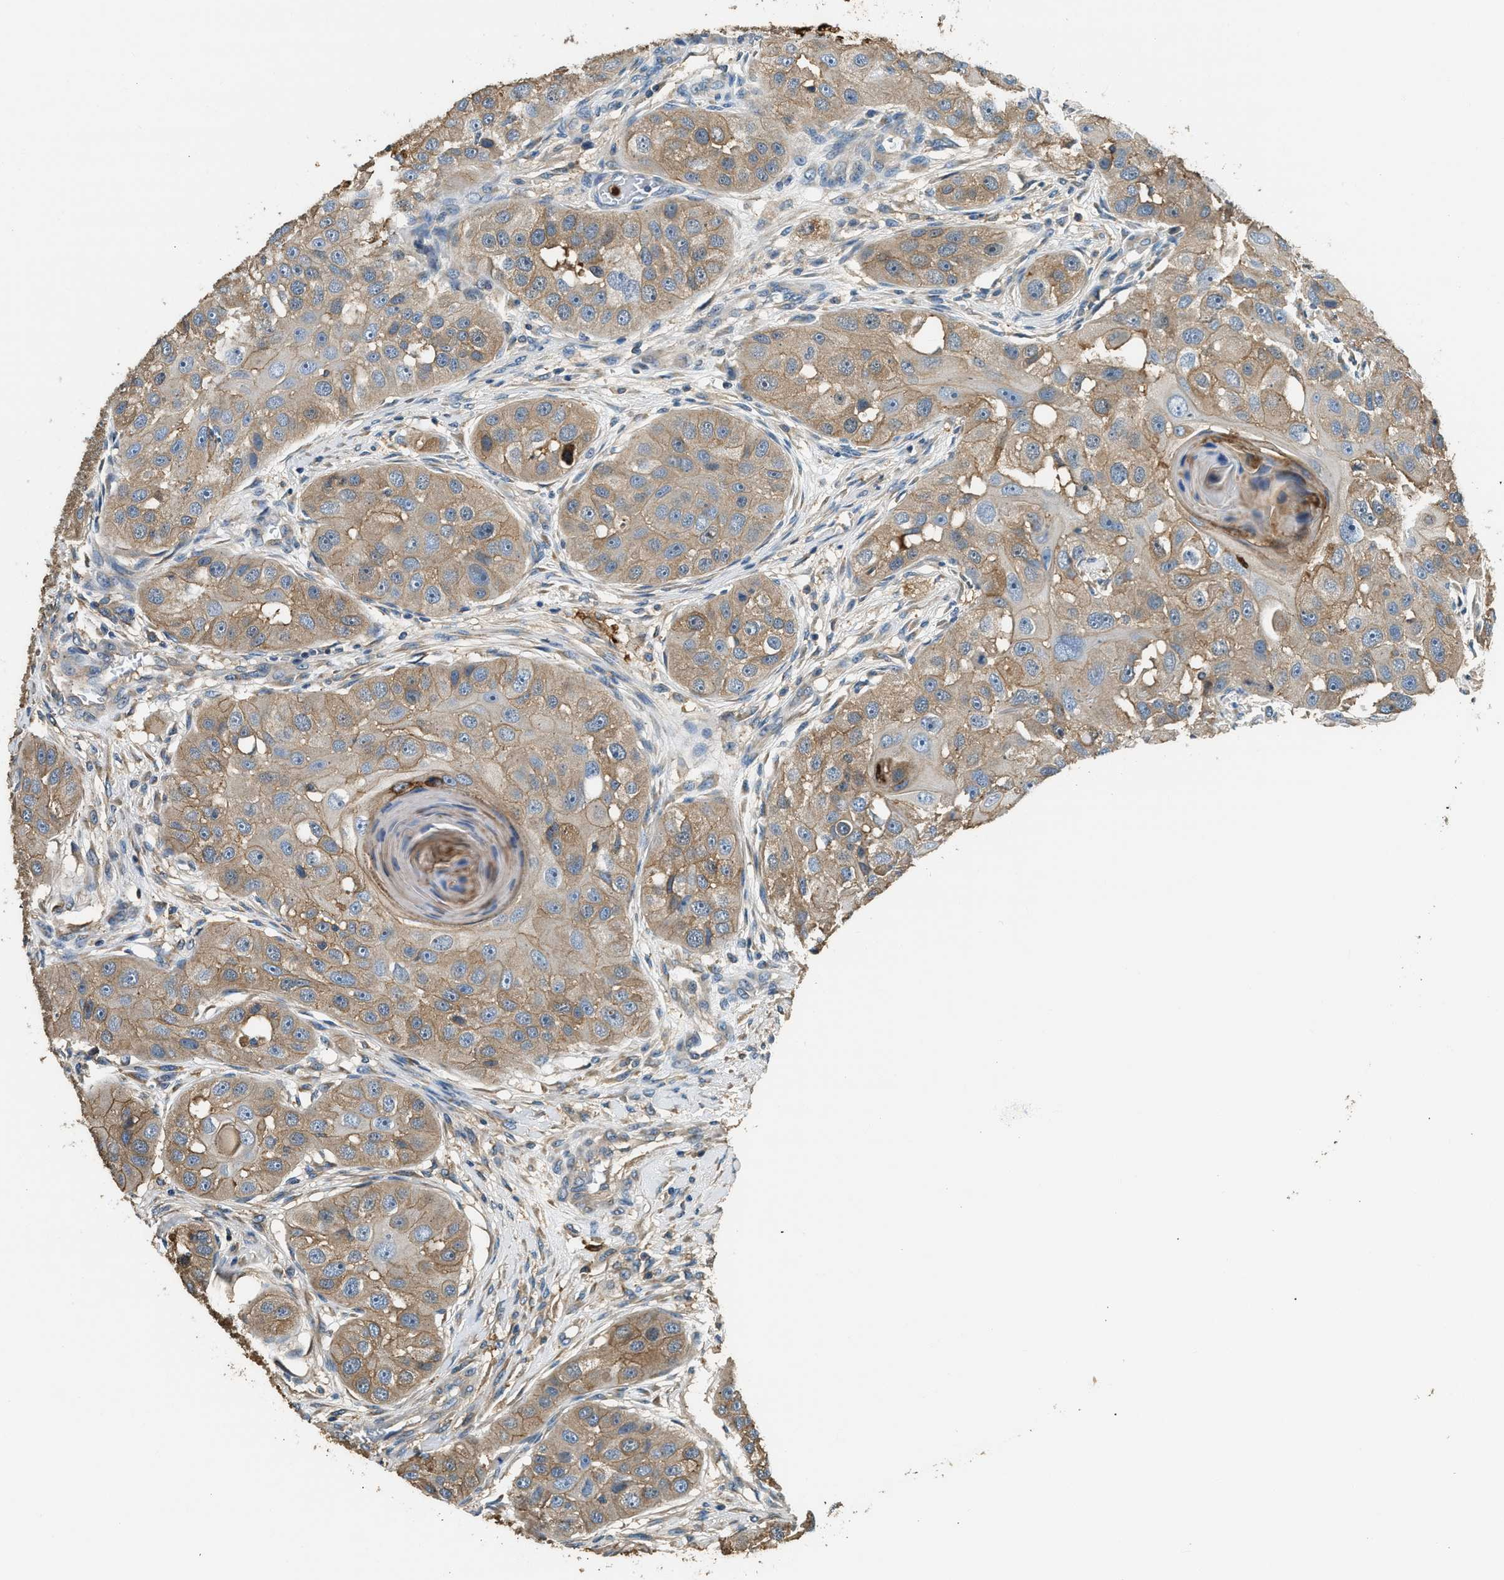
{"staining": {"intensity": "weak", "quantity": "25%-75%", "location": "cytoplasmic/membranous"}, "tissue": "head and neck cancer", "cell_type": "Tumor cells", "image_type": "cancer", "snomed": [{"axis": "morphology", "description": "Normal tissue, NOS"}, {"axis": "morphology", "description": "Squamous cell carcinoma, NOS"}, {"axis": "topography", "description": "Skeletal muscle"}, {"axis": "topography", "description": "Head-Neck"}], "caption": "Human head and neck squamous cell carcinoma stained with a brown dye exhibits weak cytoplasmic/membranous positive positivity in approximately 25%-75% of tumor cells.", "gene": "ANXA3", "patient": {"sex": "male", "age": 51}}